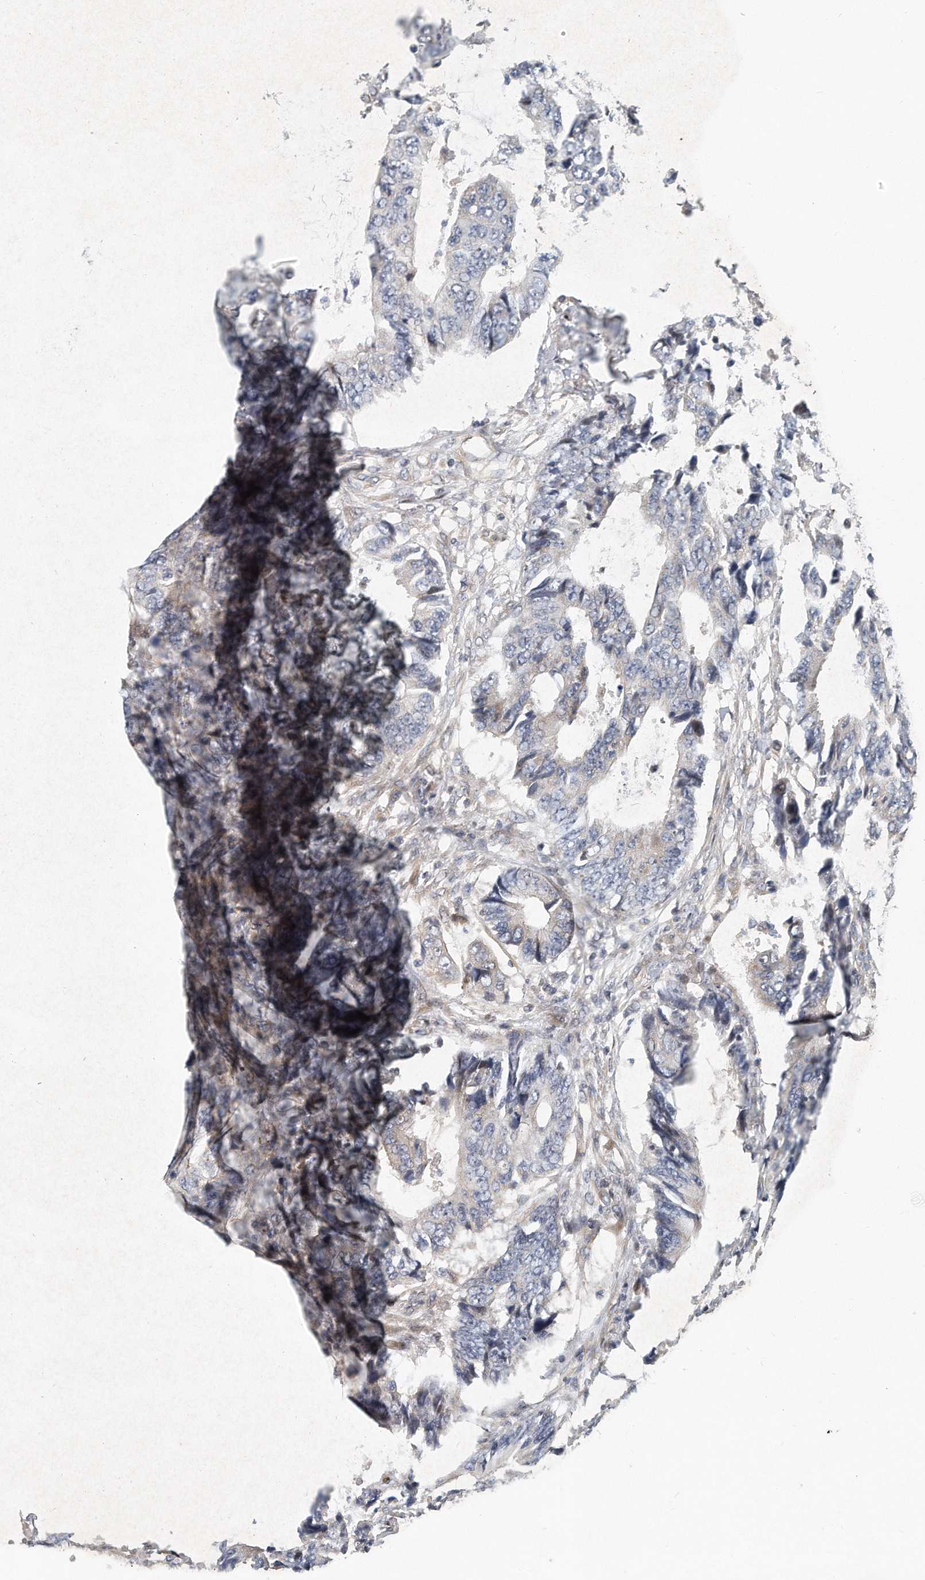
{"staining": {"intensity": "negative", "quantity": "none", "location": "none"}, "tissue": "colorectal cancer", "cell_type": "Tumor cells", "image_type": "cancer", "snomed": [{"axis": "morphology", "description": "Adenocarcinoma, NOS"}, {"axis": "topography", "description": "Rectum"}], "caption": "High power microscopy micrograph of an immunohistochemistry photomicrograph of colorectal cancer, revealing no significant positivity in tumor cells.", "gene": "PCDH8", "patient": {"sex": "male", "age": 84}}